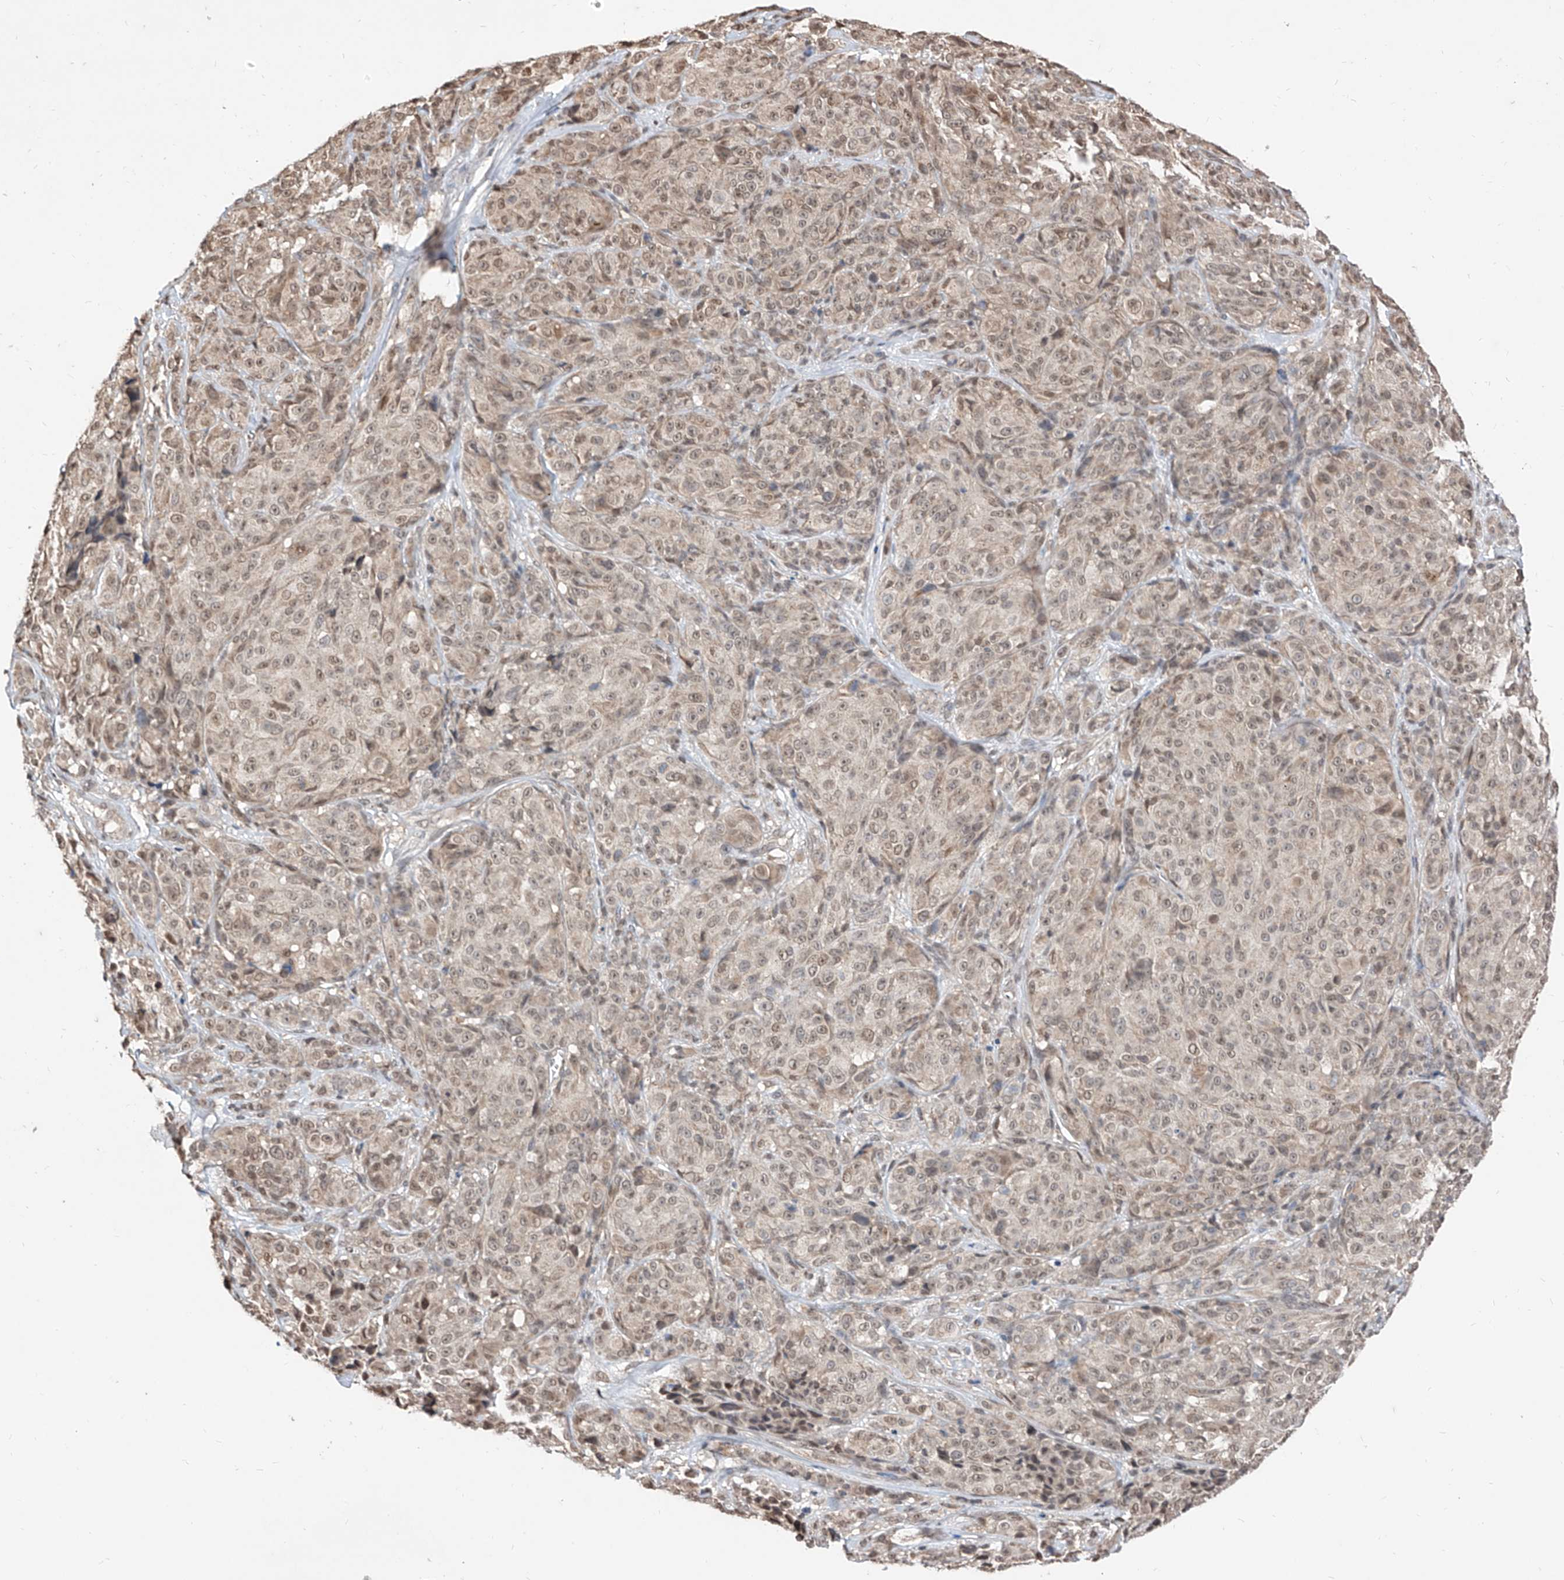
{"staining": {"intensity": "weak", "quantity": ">75%", "location": "nuclear"}, "tissue": "melanoma", "cell_type": "Tumor cells", "image_type": "cancer", "snomed": [{"axis": "morphology", "description": "Malignant melanoma, NOS"}, {"axis": "topography", "description": "Skin"}], "caption": "Tumor cells demonstrate low levels of weak nuclear staining in approximately >75% of cells in malignant melanoma. The staining was performed using DAB (3,3'-diaminobenzidine), with brown indicating positive protein expression. Nuclei are stained blue with hematoxylin.", "gene": "C8orf82", "patient": {"sex": "male", "age": 73}}